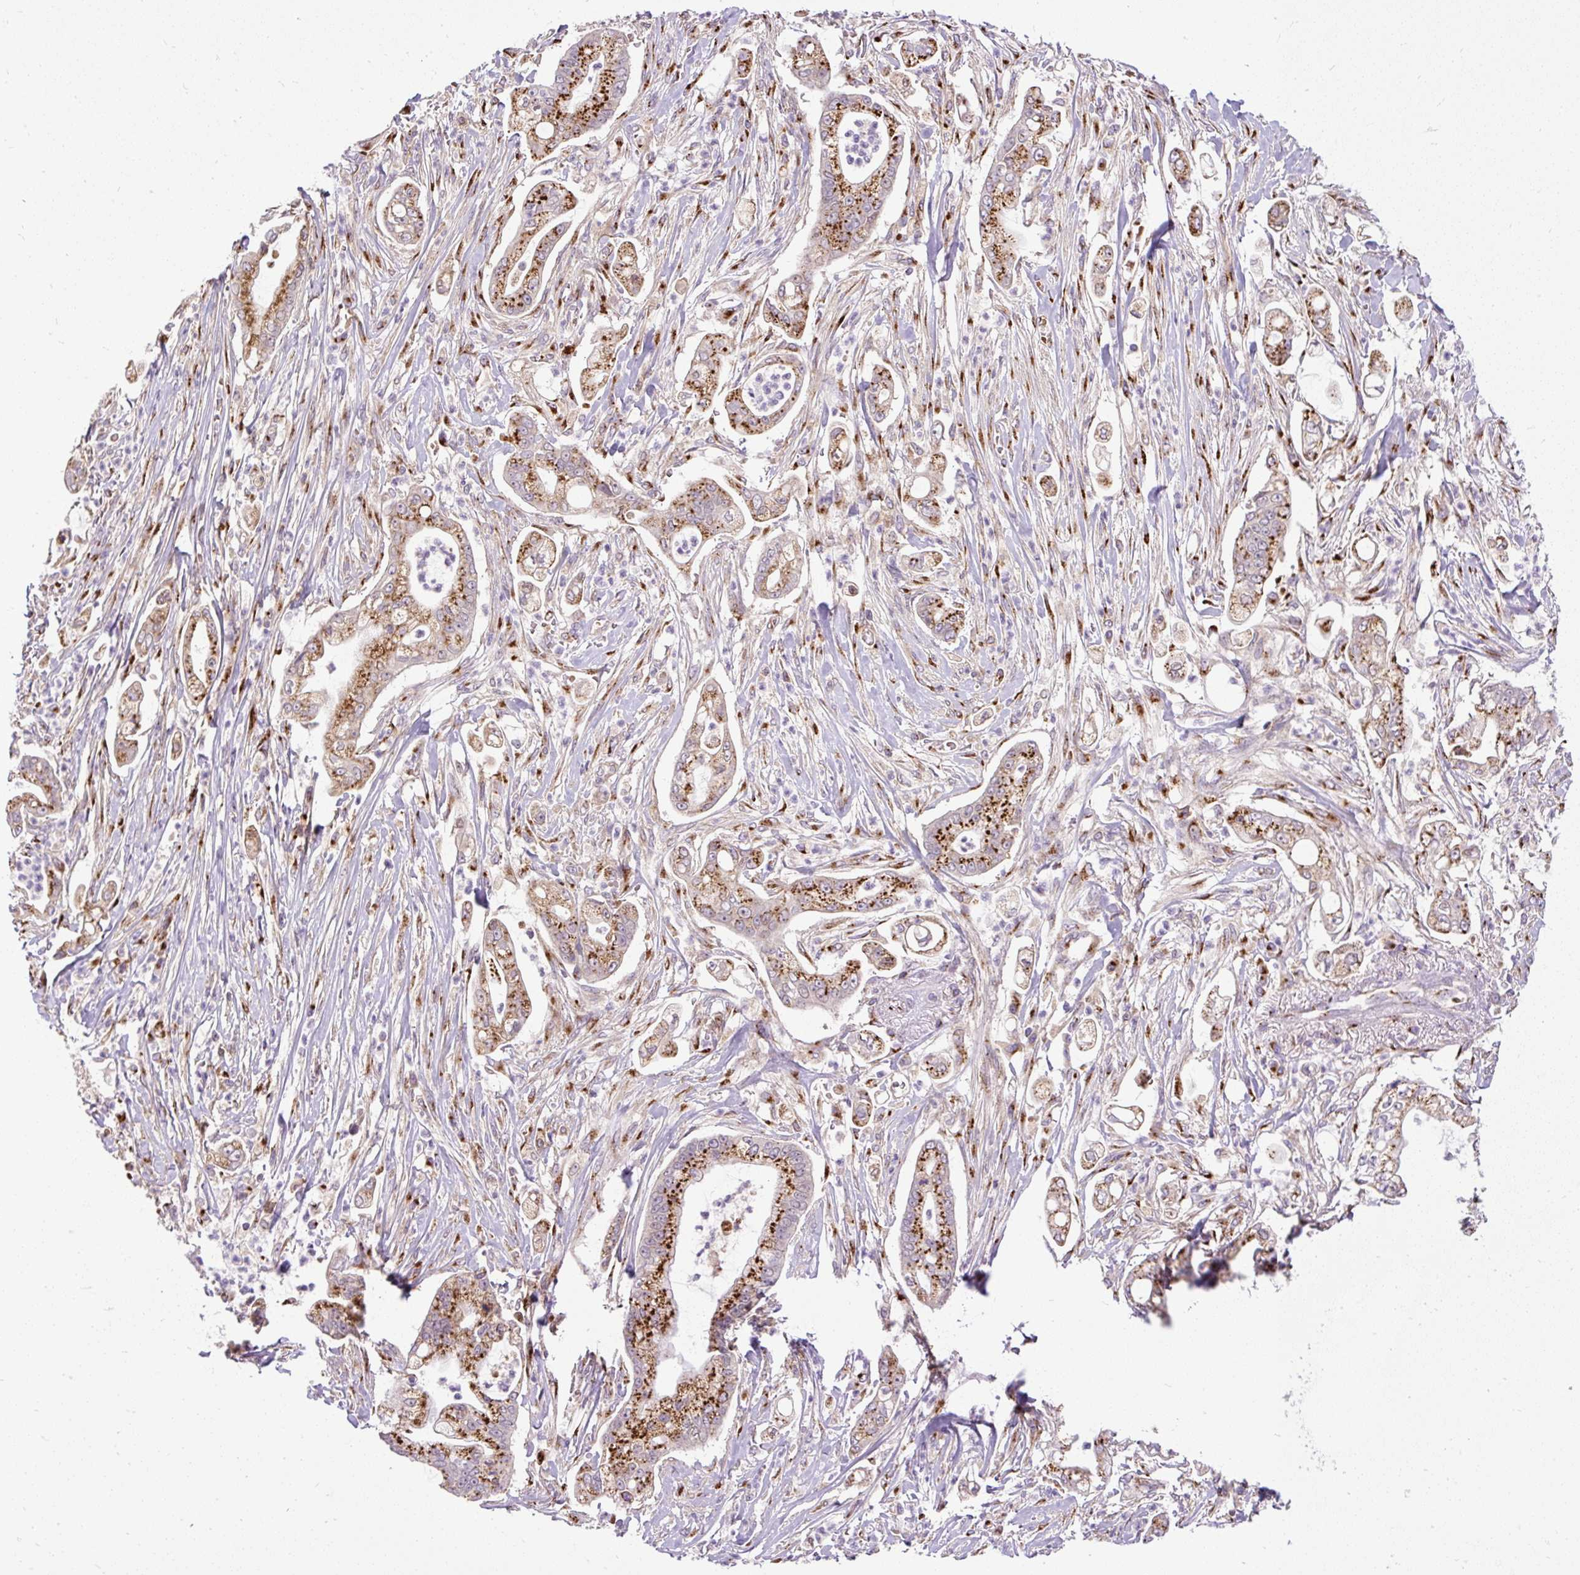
{"staining": {"intensity": "strong", "quantity": "25%-75%", "location": "cytoplasmic/membranous"}, "tissue": "pancreatic cancer", "cell_type": "Tumor cells", "image_type": "cancer", "snomed": [{"axis": "morphology", "description": "Adenocarcinoma, NOS"}, {"axis": "topography", "description": "Pancreas"}], "caption": "Immunohistochemical staining of human adenocarcinoma (pancreatic) reveals high levels of strong cytoplasmic/membranous protein staining in approximately 25%-75% of tumor cells.", "gene": "MSMP", "patient": {"sex": "female", "age": 69}}